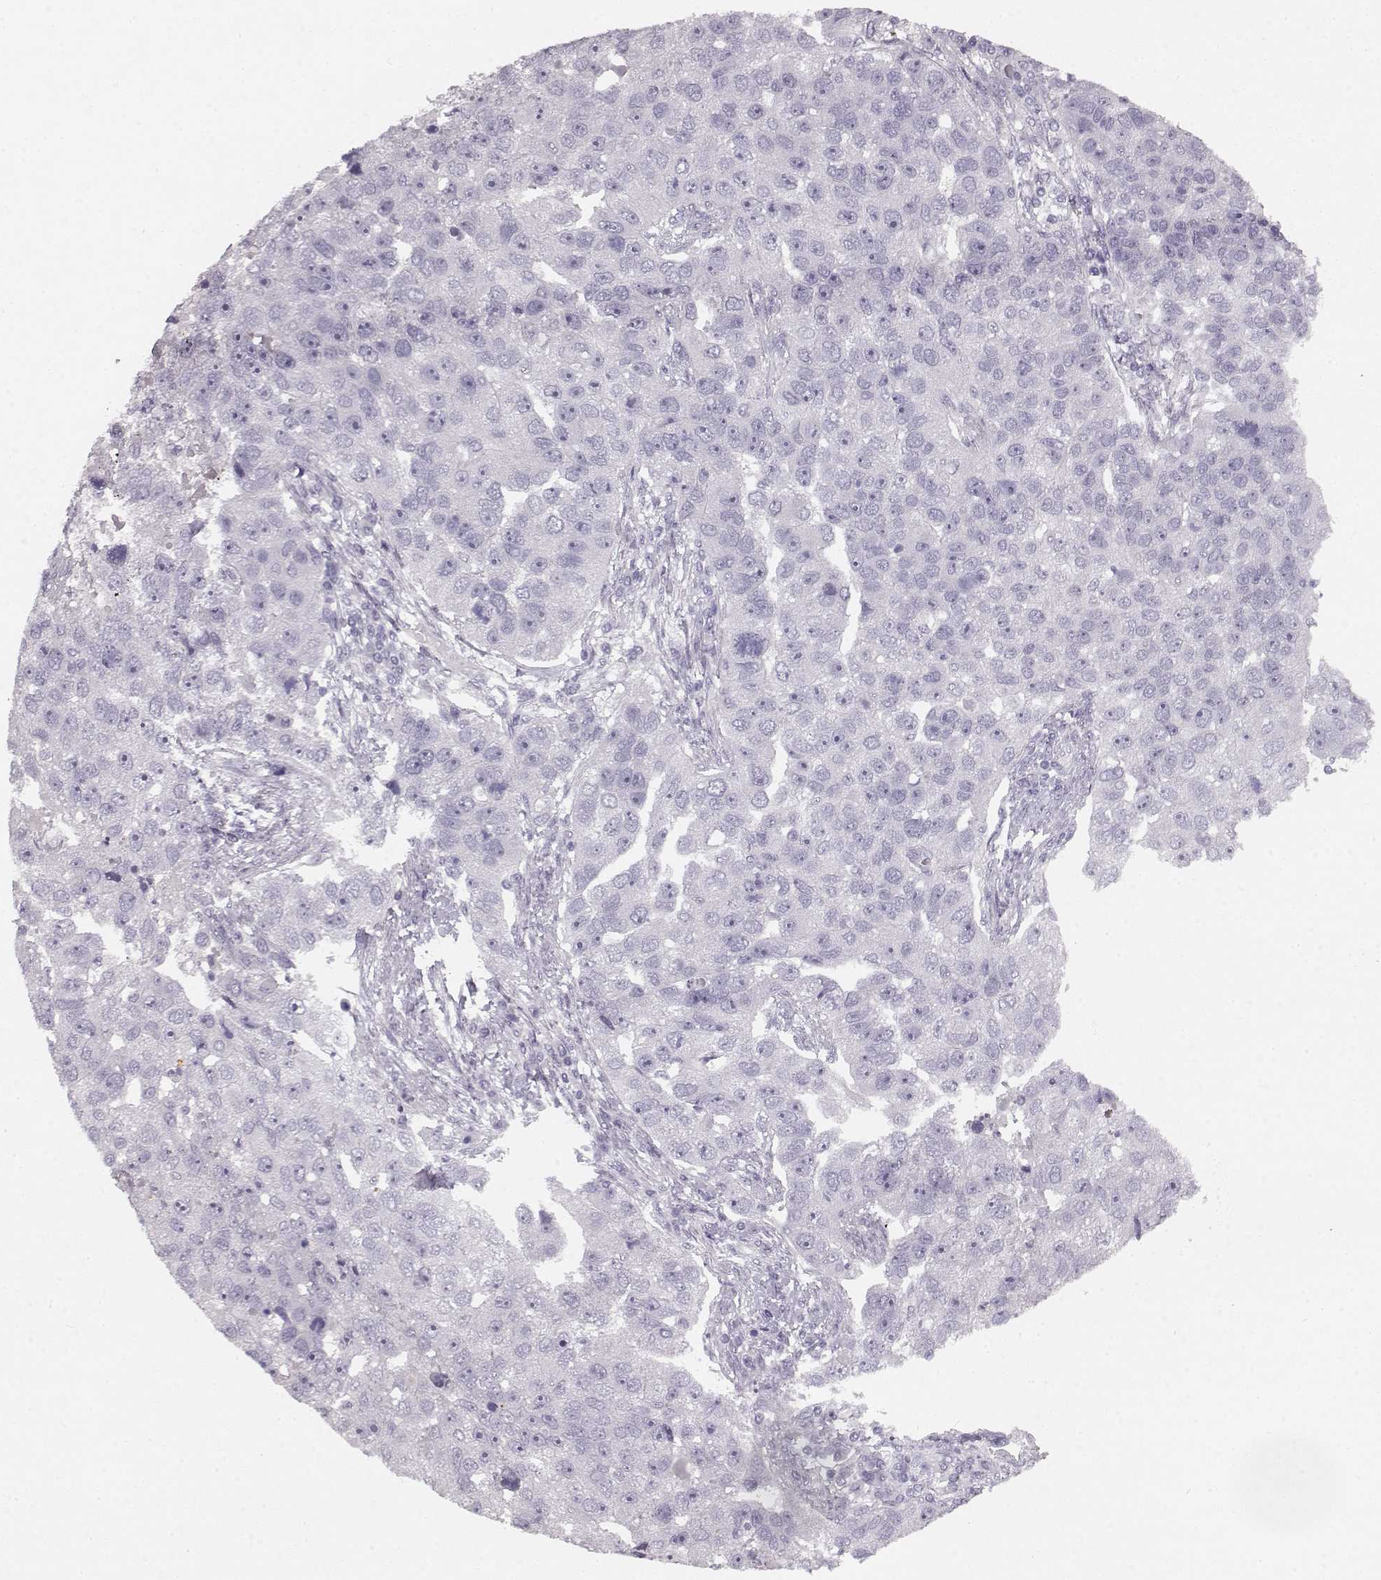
{"staining": {"intensity": "negative", "quantity": "none", "location": "none"}, "tissue": "pancreatic cancer", "cell_type": "Tumor cells", "image_type": "cancer", "snomed": [{"axis": "morphology", "description": "Adenocarcinoma, NOS"}, {"axis": "topography", "description": "Pancreas"}], "caption": "High power microscopy photomicrograph of an IHC image of pancreatic cancer, revealing no significant expression in tumor cells.", "gene": "KIAA0319", "patient": {"sex": "female", "age": 61}}